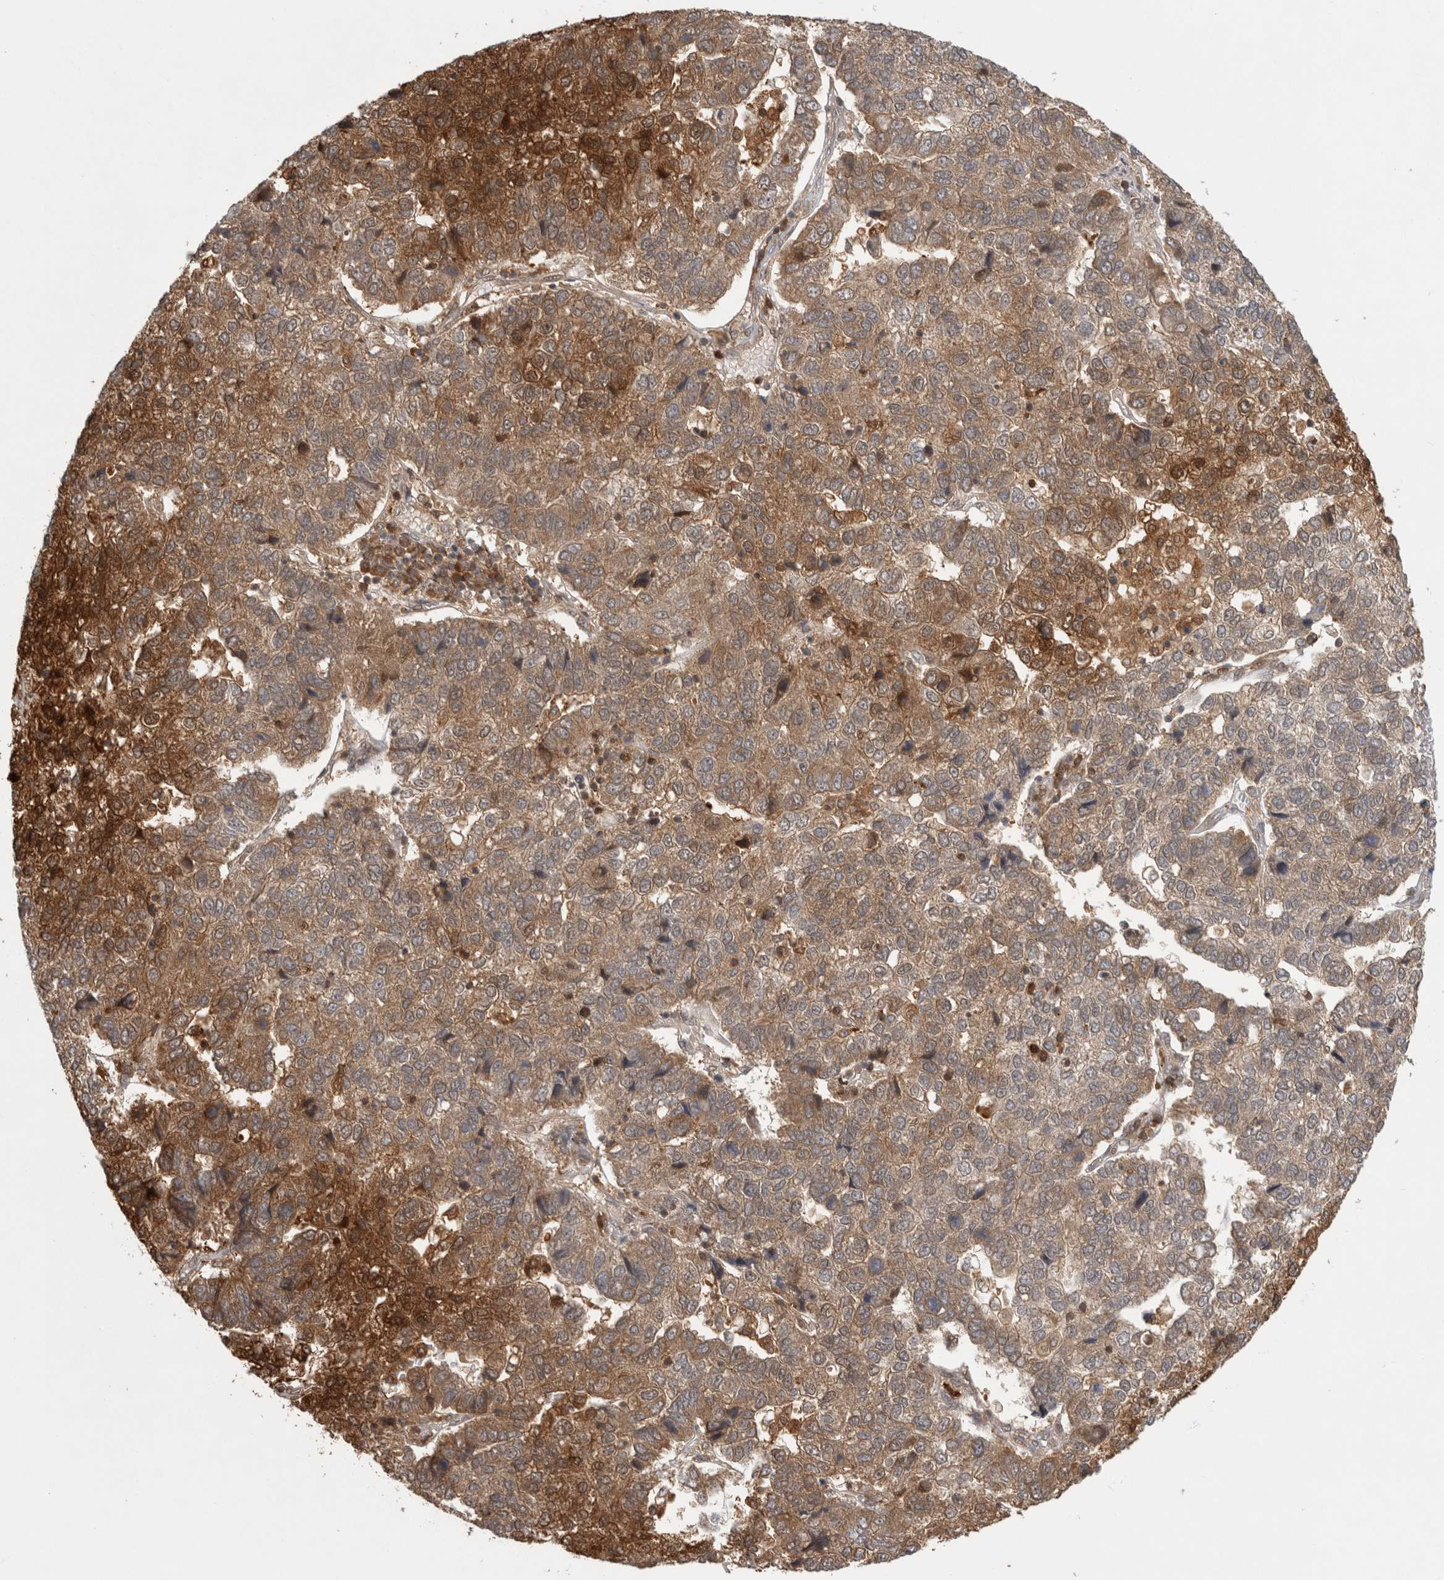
{"staining": {"intensity": "moderate", "quantity": "25%-75%", "location": "cytoplasmic/membranous"}, "tissue": "pancreatic cancer", "cell_type": "Tumor cells", "image_type": "cancer", "snomed": [{"axis": "morphology", "description": "Adenocarcinoma, NOS"}, {"axis": "topography", "description": "Pancreas"}], "caption": "About 25%-75% of tumor cells in human adenocarcinoma (pancreatic) exhibit moderate cytoplasmic/membranous protein staining as visualized by brown immunohistochemical staining.", "gene": "ASTN2", "patient": {"sex": "female", "age": 61}}